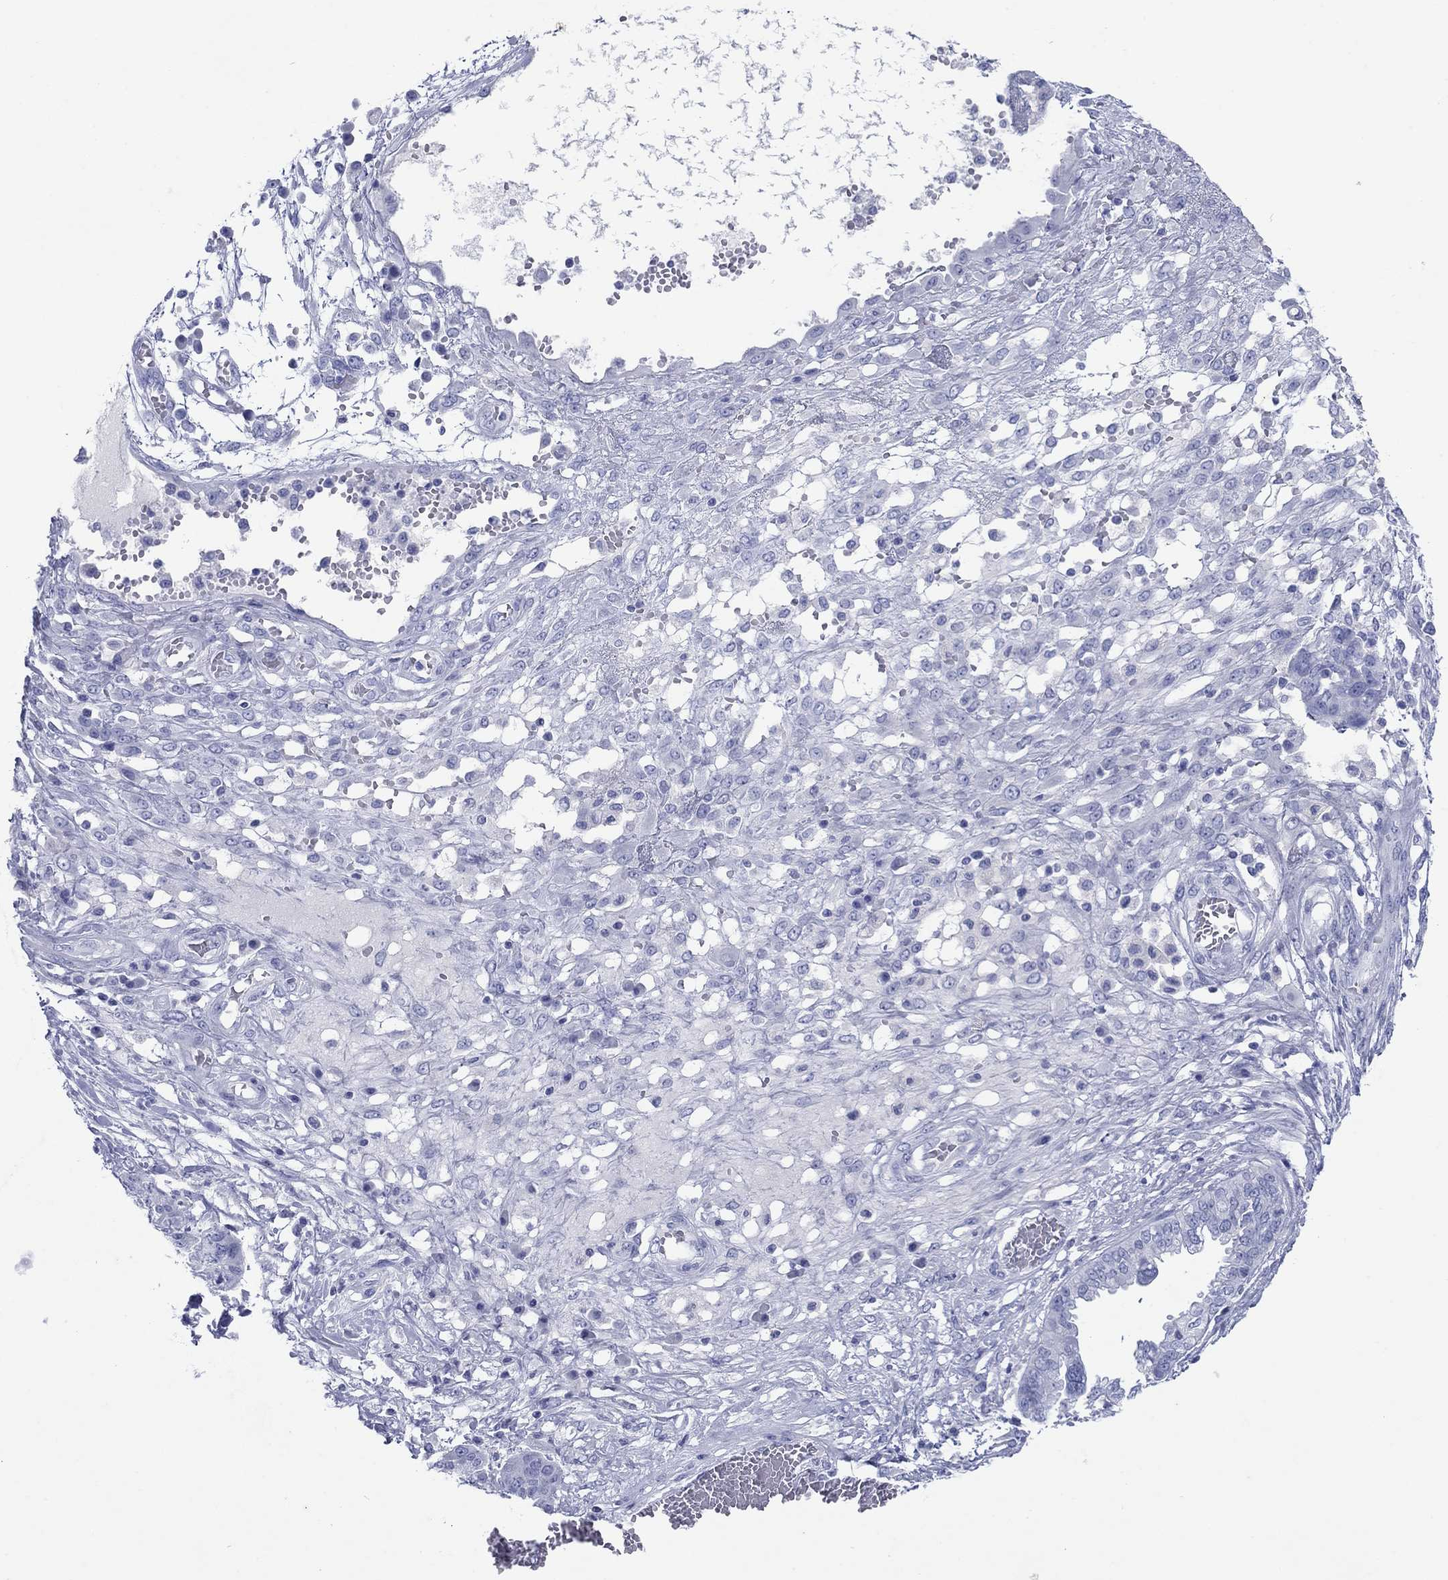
{"staining": {"intensity": "negative", "quantity": "none", "location": "none"}, "tissue": "ovarian cancer", "cell_type": "Tumor cells", "image_type": "cancer", "snomed": [{"axis": "morphology", "description": "Cystadenocarcinoma, serous, NOS"}, {"axis": "topography", "description": "Ovary"}], "caption": "Immunohistochemistry (IHC) histopathology image of human ovarian cancer stained for a protein (brown), which shows no staining in tumor cells.", "gene": "ATP4A", "patient": {"sex": "female", "age": 67}}